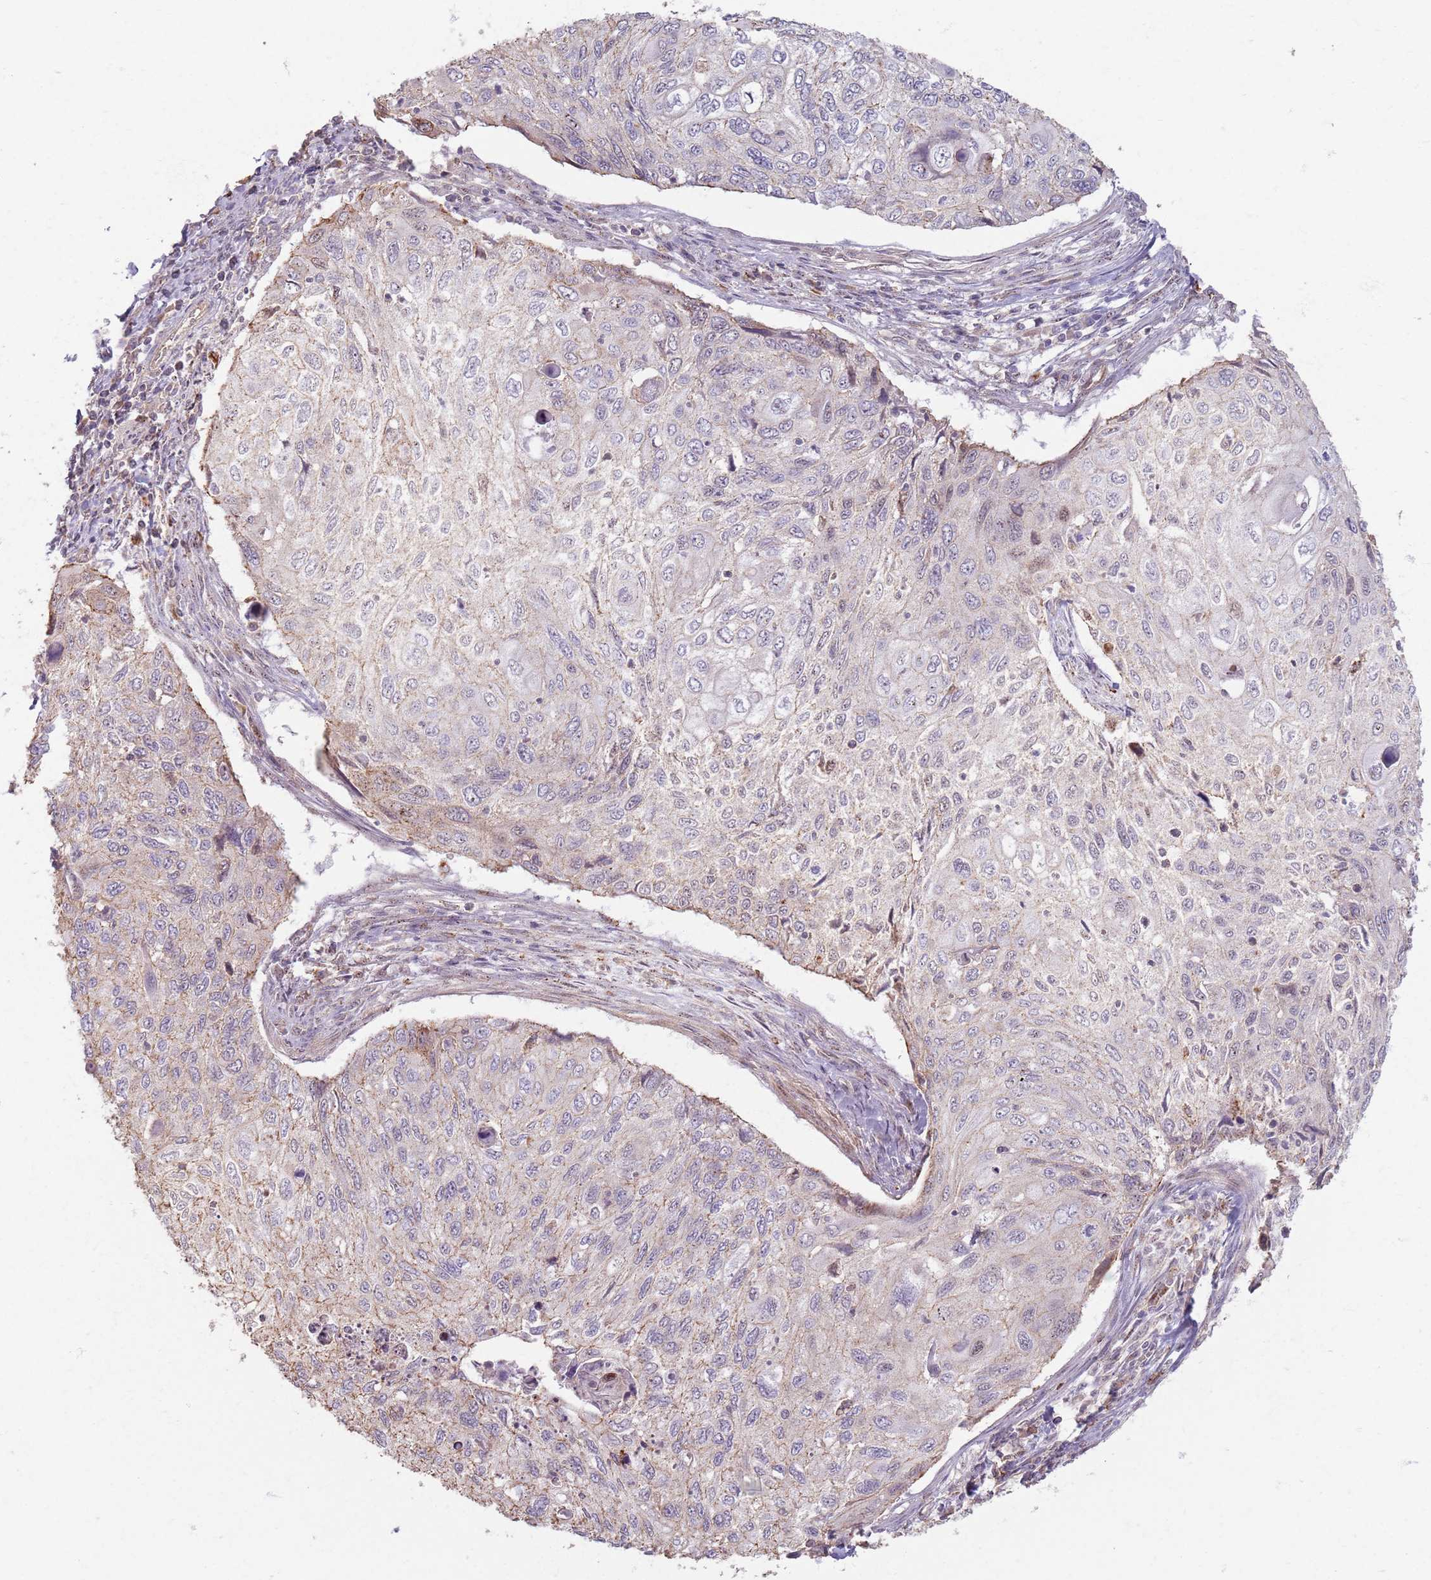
{"staining": {"intensity": "negative", "quantity": "none", "location": "none"}, "tissue": "cervical cancer", "cell_type": "Tumor cells", "image_type": "cancer", "snomed": [{"axis": "morphology", "description": "Squamous cell carcinoma, NOS"}, {"axis": "topography", "description": "Cervix"}], "caption": "Cervical cancer (squamous cell carcinoma) was stained to show a protein in brown. There is no significant expression in tumor cells.", "gene": "KCNA5", "patient": {"sex": "female", "age": 70}}